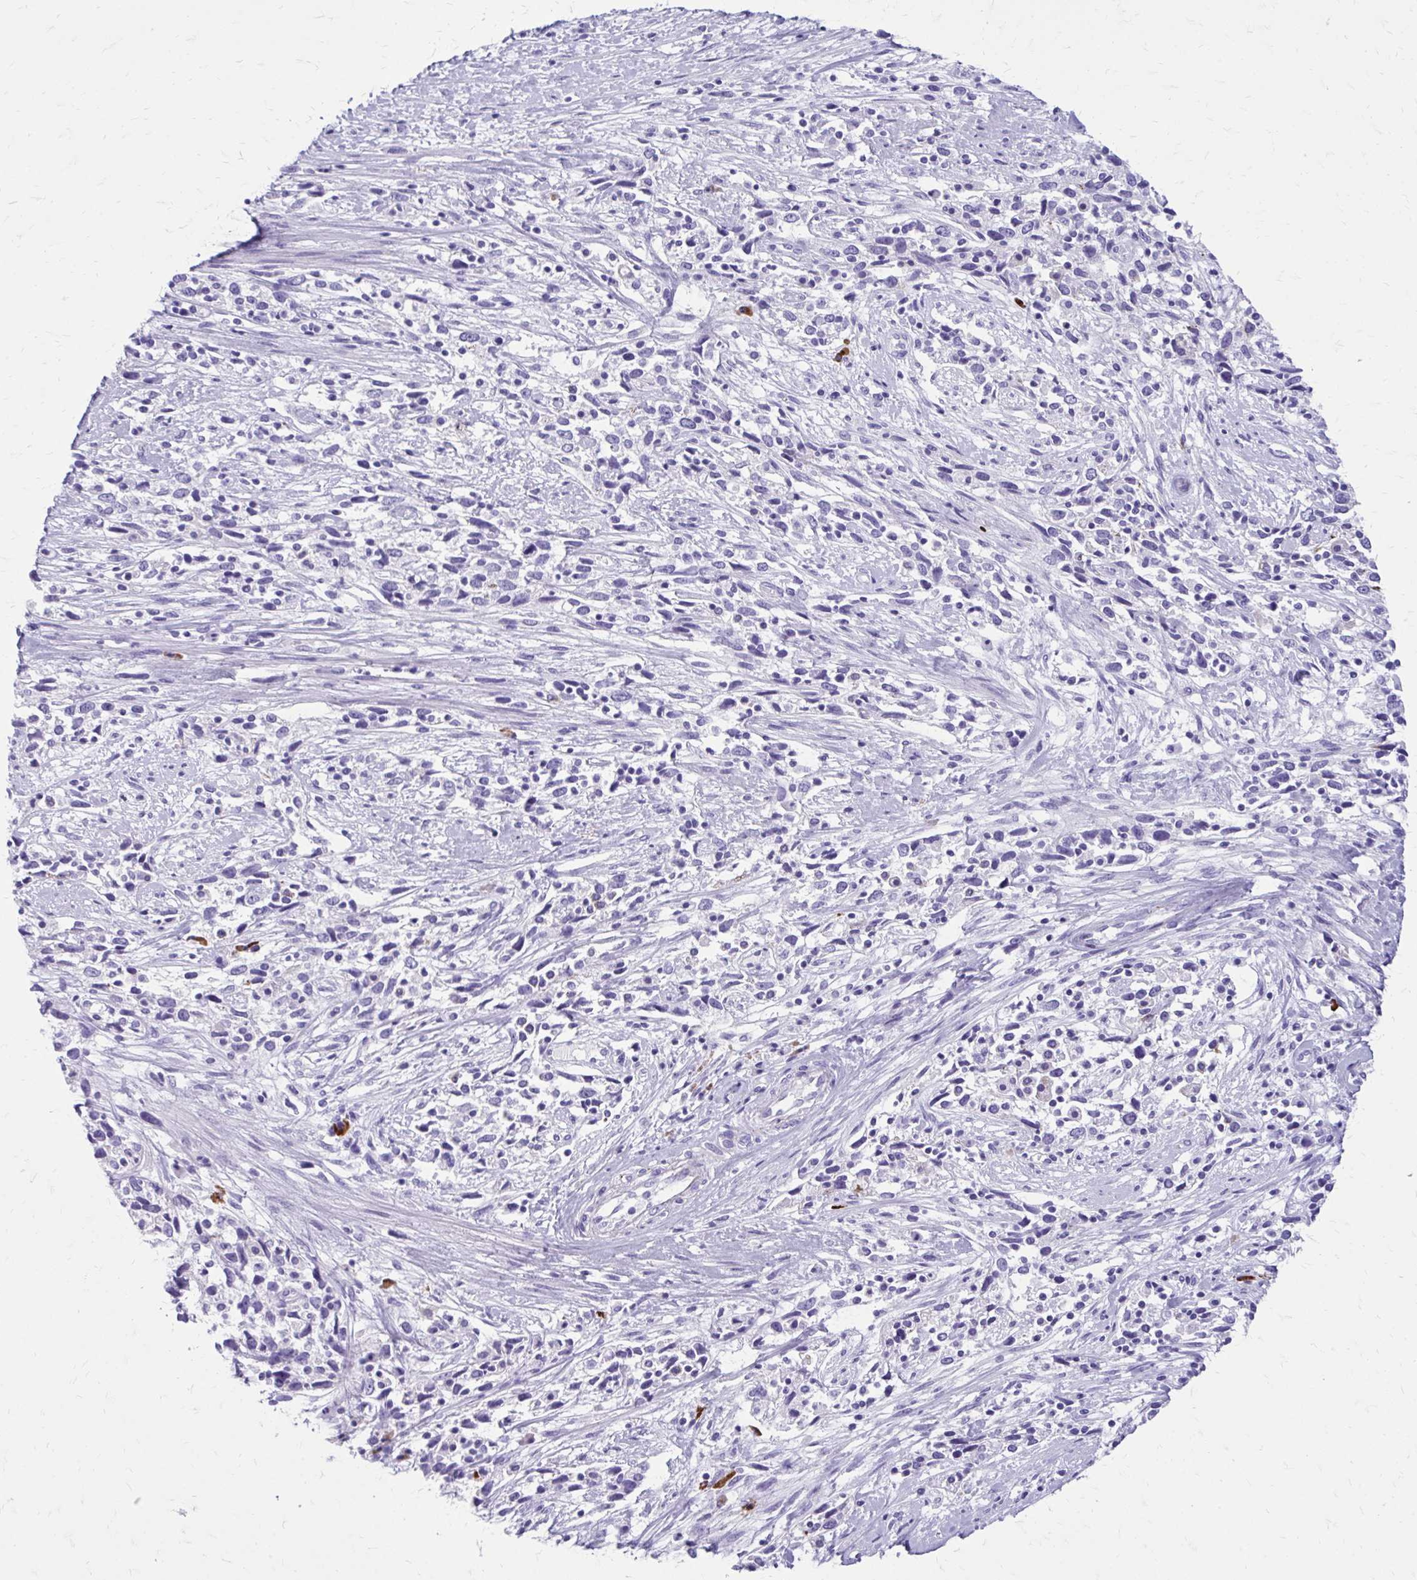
{"staining": {"intensity": "negative", "quantity": "none", "location": "none"}, "tissue": "cervical cancer", "cell_type": "Tumor cells", "image_type": "cancer", "snomed": [{"axis": "morphology", "description": "Adenocarcinoma, NOS"}, {"axis": "topography", "description": "Cervix"}], "caption": "The immunohistochemistry image has no significant positivity in tumor cells of cervical cancer tissue.", "gene": "SATL1", "patient": {"sex": "female", "age": 40}}